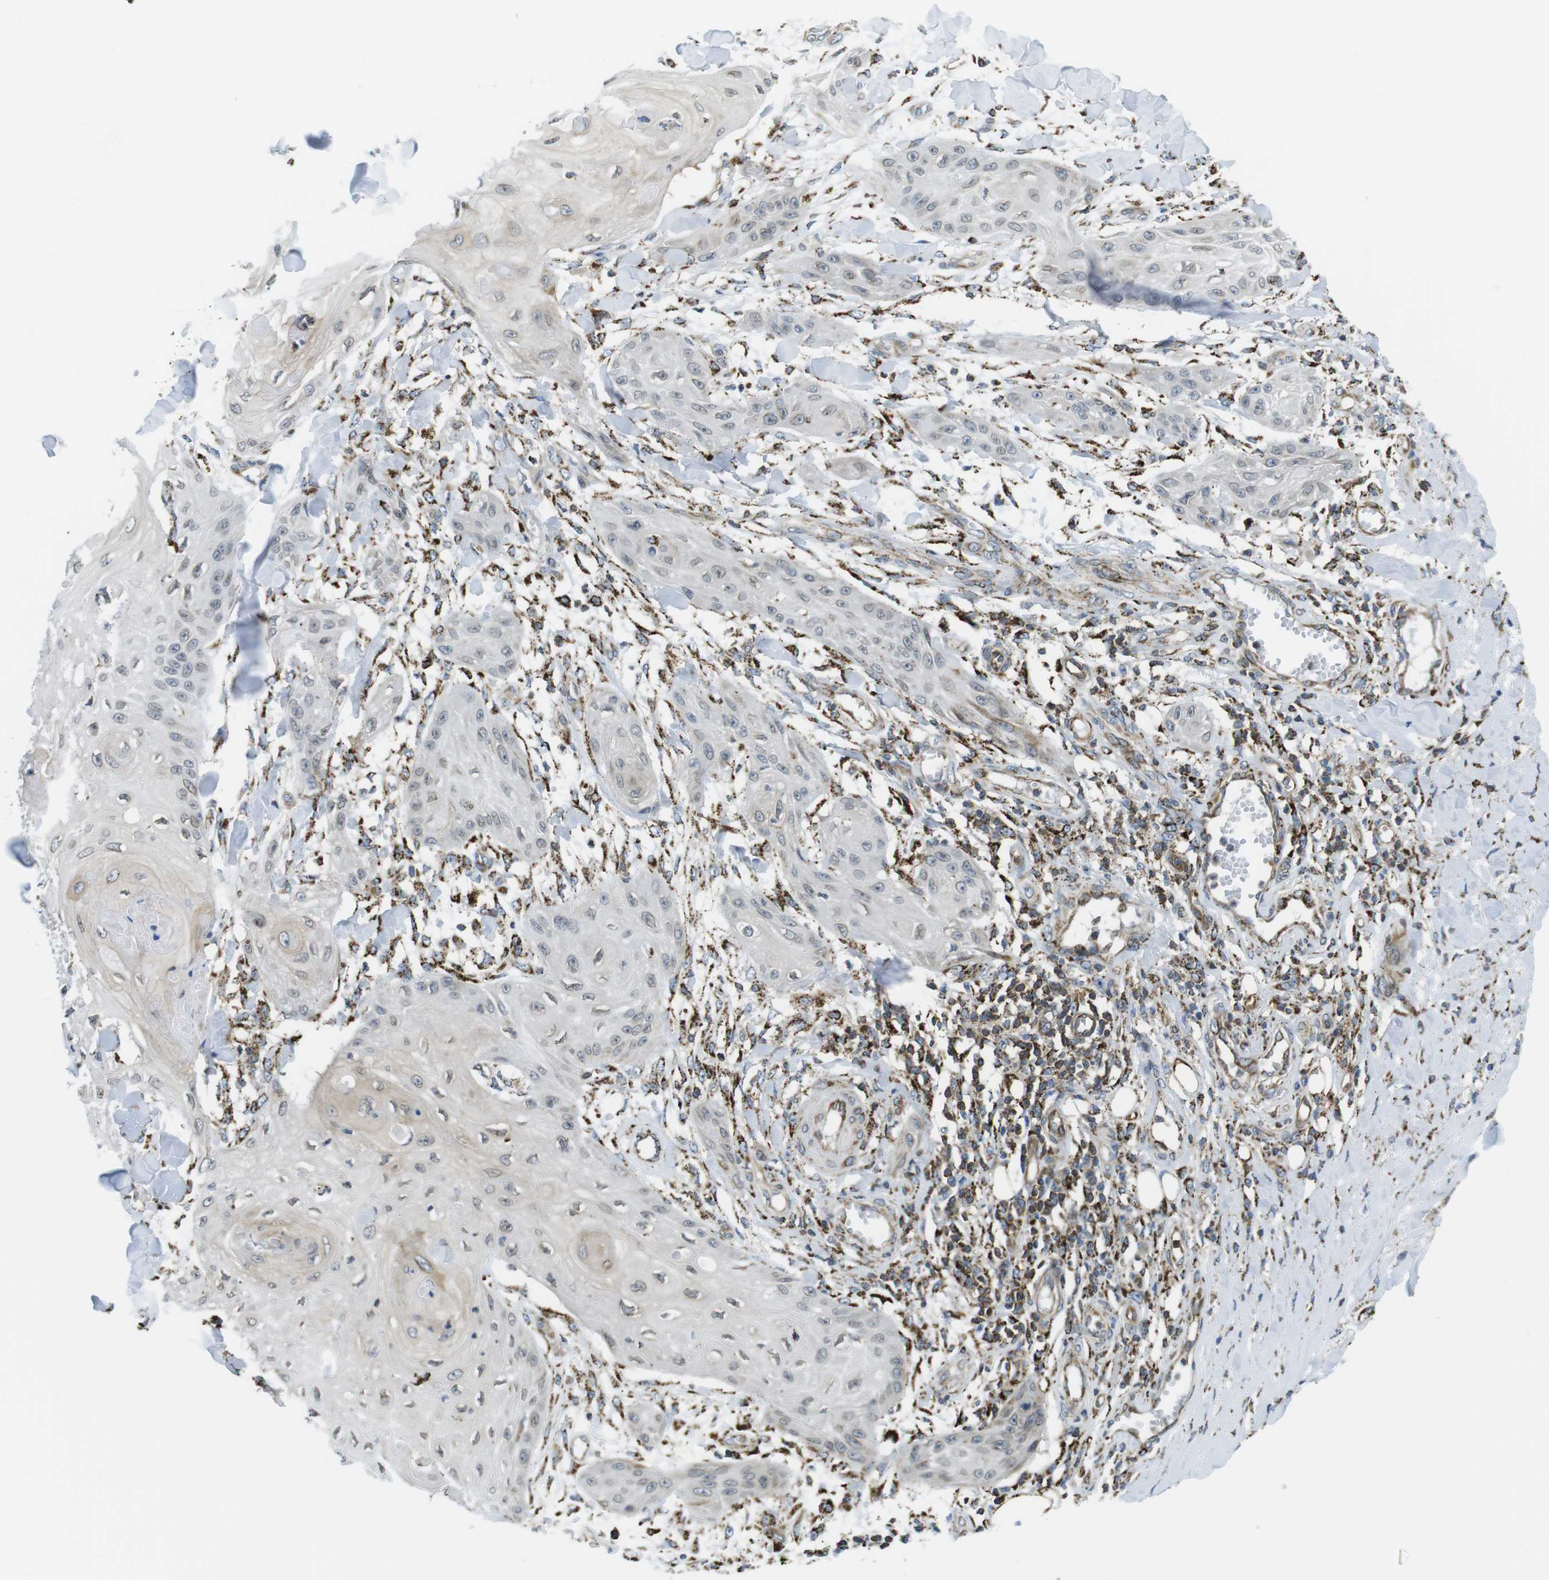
{"staining": {"intensity": "negative", "quantity": "none", "location": "none"}, "tissue": "skin cancer", "cell_type": "Tumor cells", "image_type": "cancer", "snomed": [{"axis": "morphology", "description": "Squamous cell carcinoma, NOS"}, {"axis": "topography", "description": "Skin"}], "caption": "The IHC histopathology image has no significant positivity in tumor cells of skin squamous cell carcinoma tissue. (DAB immunohistochemistry (IHC), high magnification).", "gene": "KCNE3", "patient": {"sex": "male", "age": 74}}